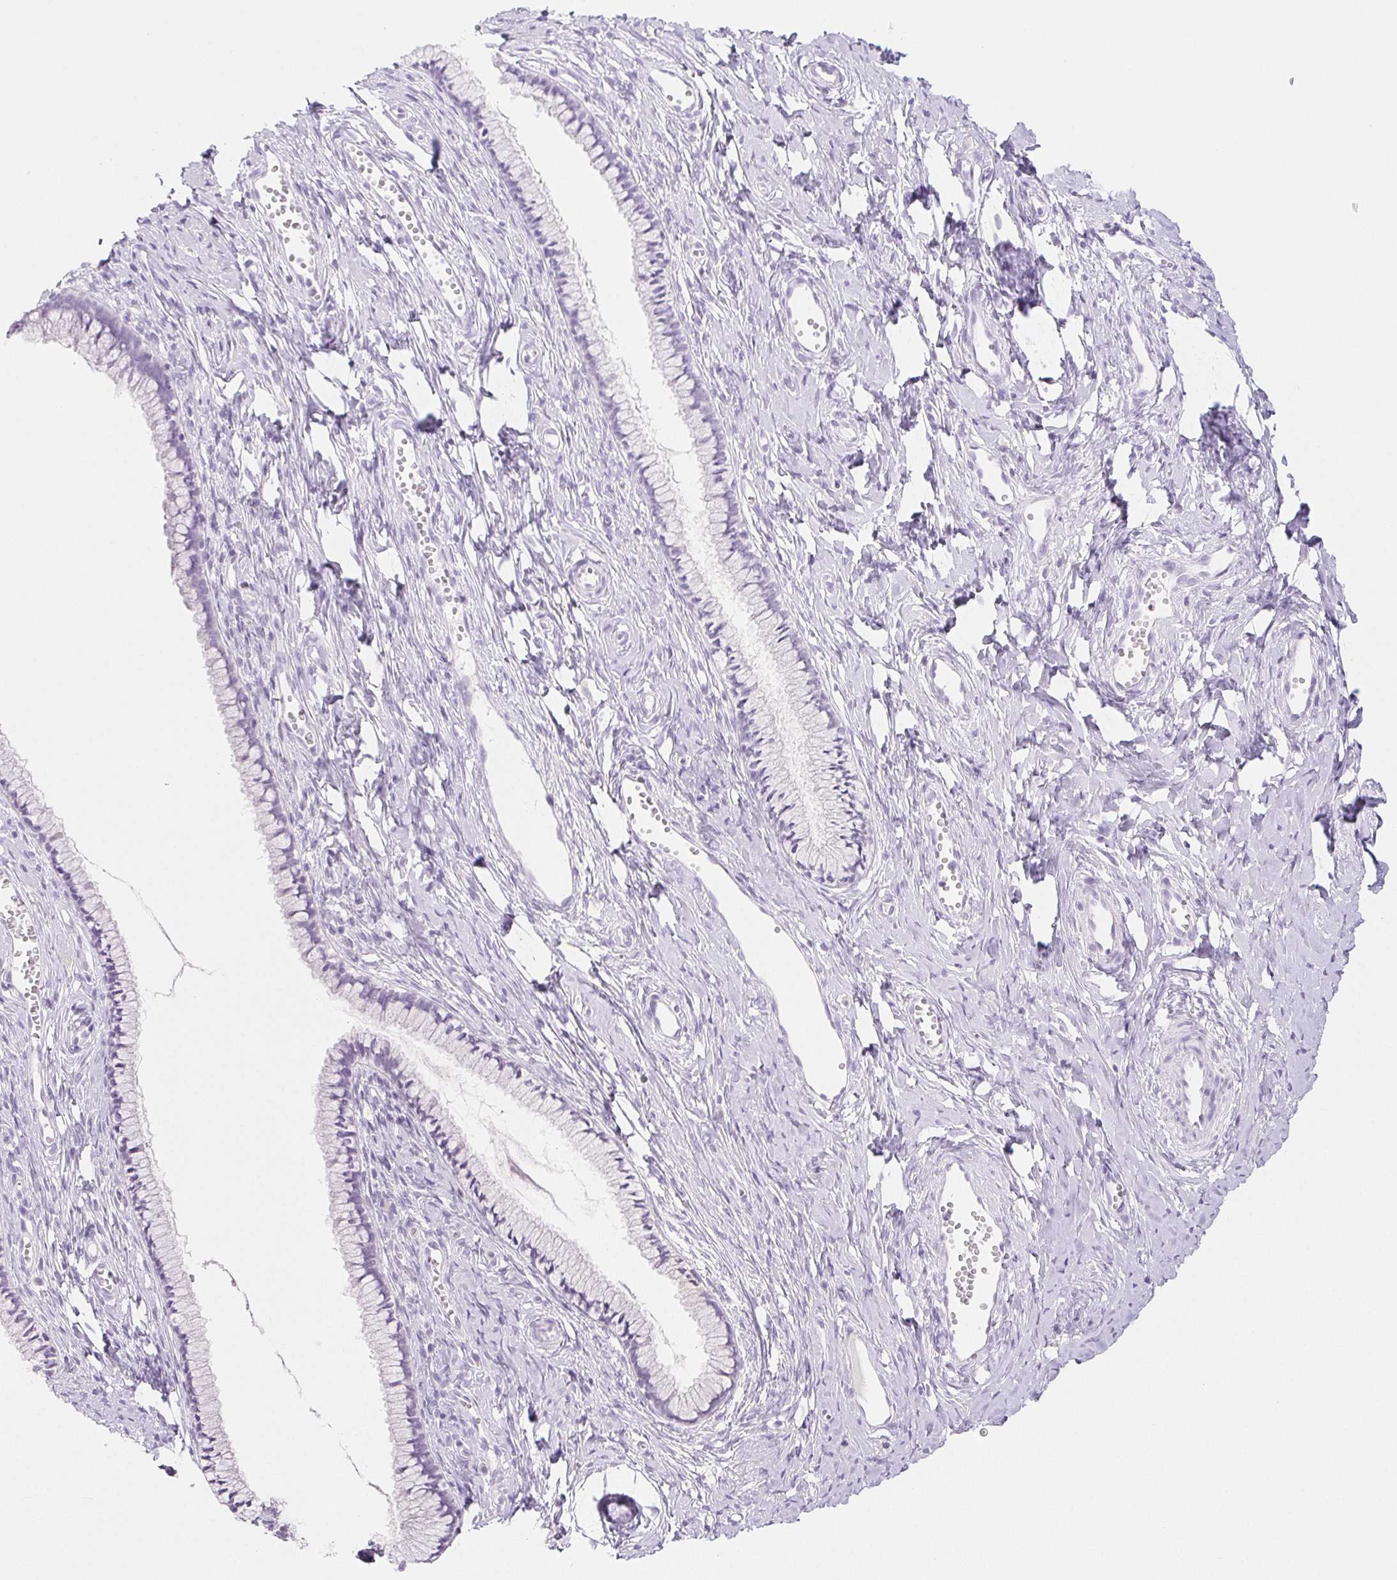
{"staining": {"intensity": "negative", "quantity": "none", "location": "none"}, "tissue": "cervix", "cell_type": "Glandular cells", "image_type": "normal", "snomed": [{"axis": "morphology", "description": "Normal tissue, NOS"}, {"axis": "topography", "description": "Cervix"}], "caption": "Immunohistochemistry micrograph of normal cervix stained for a protein (brown), which demonstrates no staining in glandular cells.", "gene": "PI3", "patient": {"sex": "female", "age": 40}}